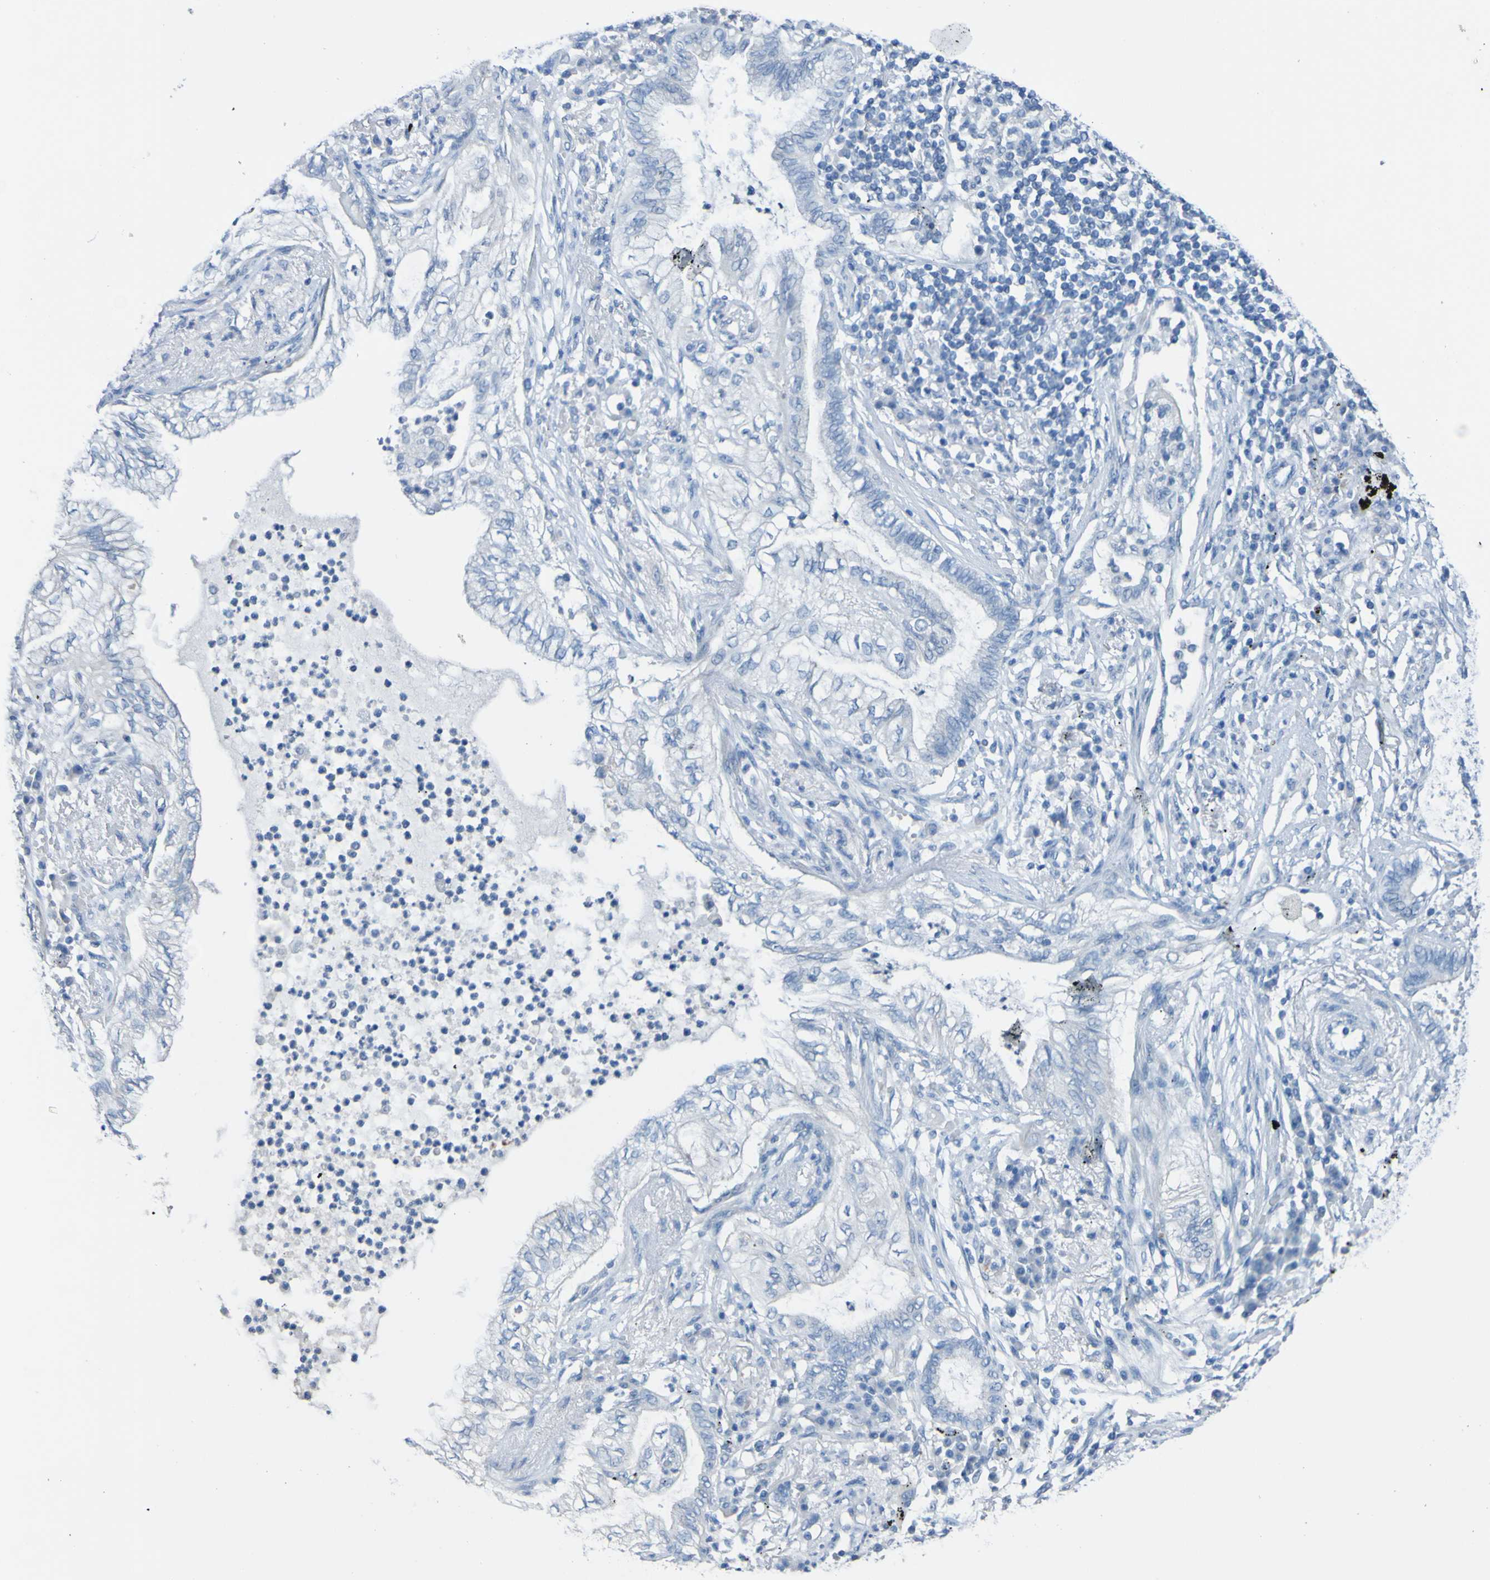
{"staining": {"intensity": "negative", "quantity": "none", "location": "none"}, "tissue": "lung cancer", "cell_type": "Tumor cells", "image_type": "cancer", "snomed": [{"axis": "morphology", "description": "Normal tissue, NOS"}, {"axis": "morphology", "description": "Adenocarcinoma, NOS"}, {"axis": "topography", "description": "Bronchus"}, {"axis": "topography", "description": "Lung"}], "caption": "Tumor cells are negative for brown protein staining in lung cancer (adenocarcinoma). (DAB (3,3'-diaminobenzidine) immunohistochemistry (IHC), high magnification).", "gene": "ACMSD", "patient": {"sex": "female", "age": 70}}